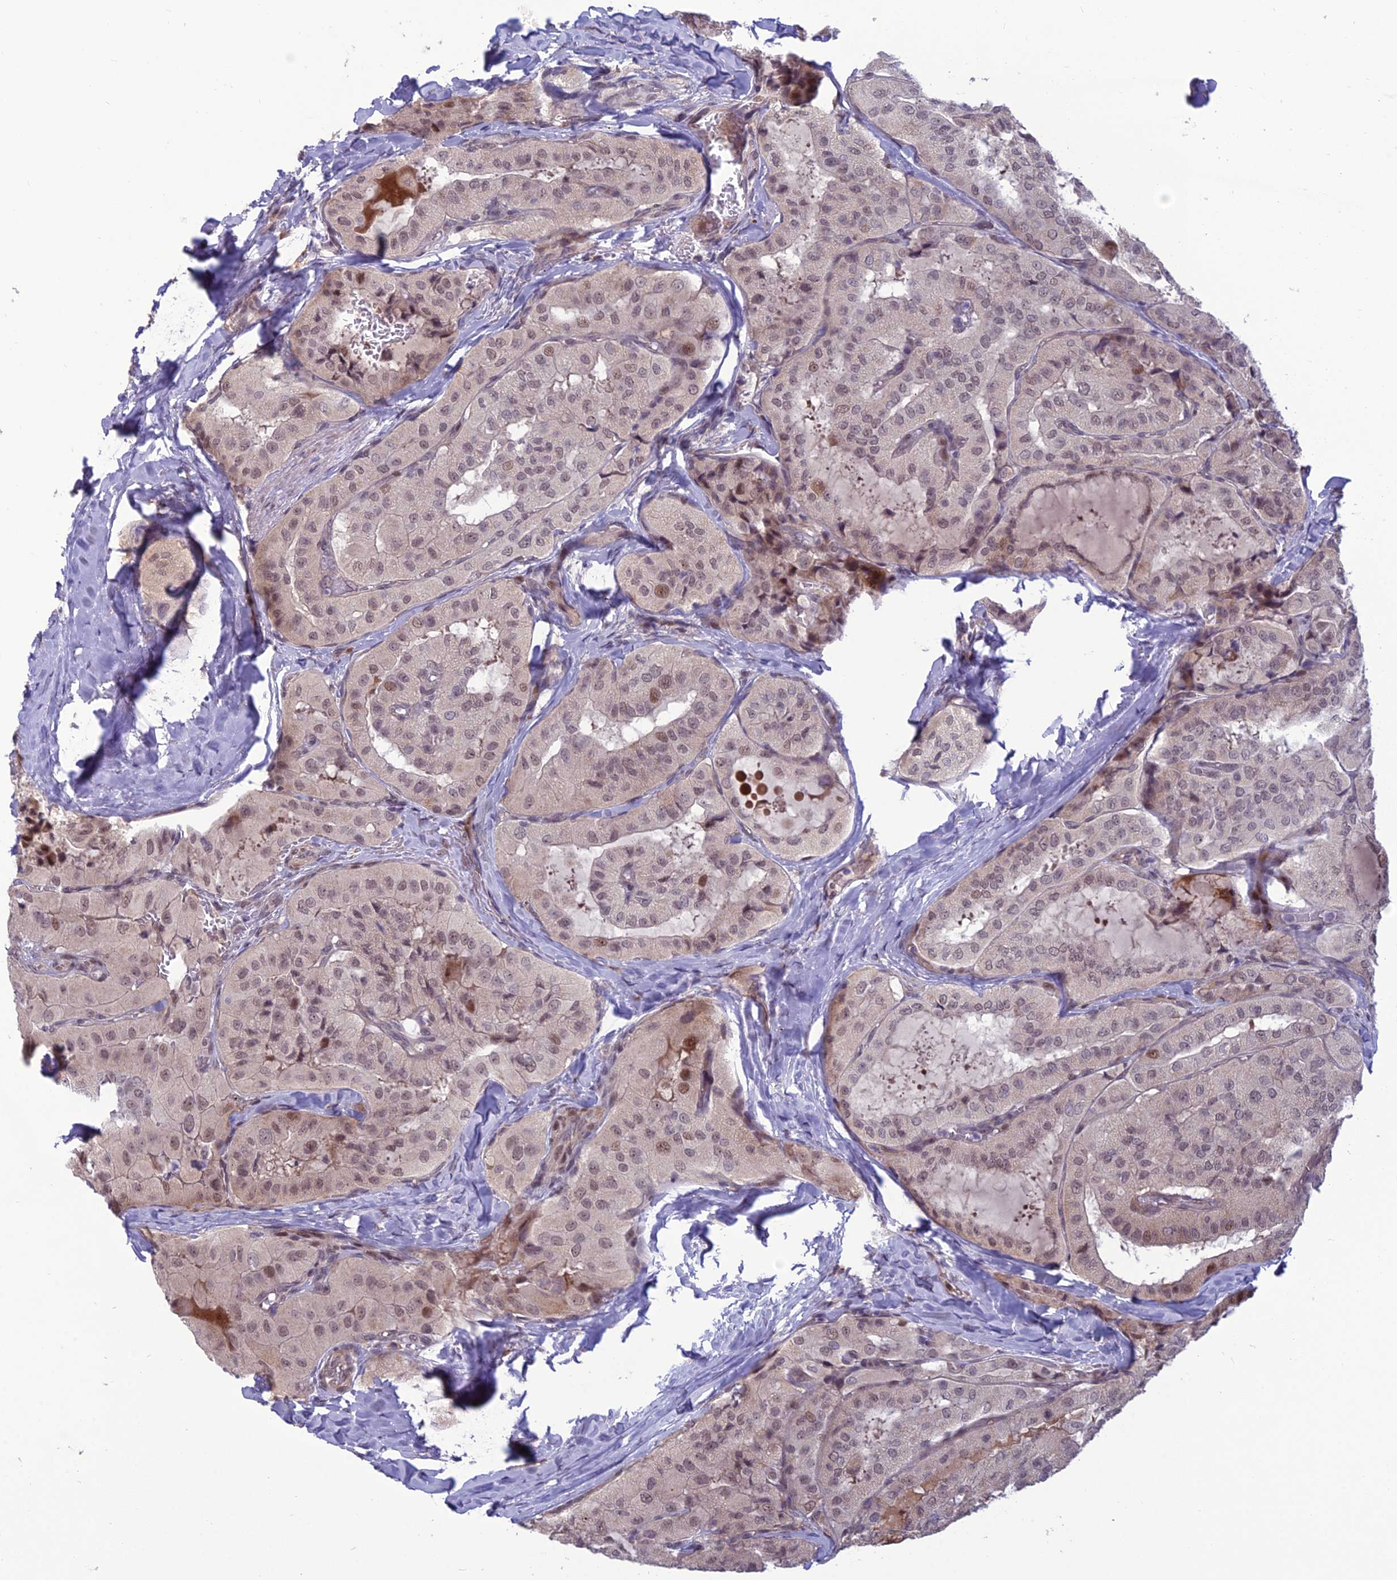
{"staining": {"intensity": "weak", "quantity": "25%-75%", "location": "nuclear"}, "tissue": "thyroid cancer", "cell_type": "Tumor cells", "image_type": "cancer", "snomed": [{"axis": "morphology", "description": "Normal tissue, NOS"}, {"axis": "morphology", "description": "Papillary adenocarcinoma, NOS"}, {"axis": "topography", "description": "Thyroid gland"}], "caption": "Immunohistochemical staining of papillary adenocarcinoma (thyroid) exhibits weak nuclear protein expression in approximately 25%-75% of tumor cells.", "gene": "FBRS", "patient": {"sex": "female", "age": 59}}